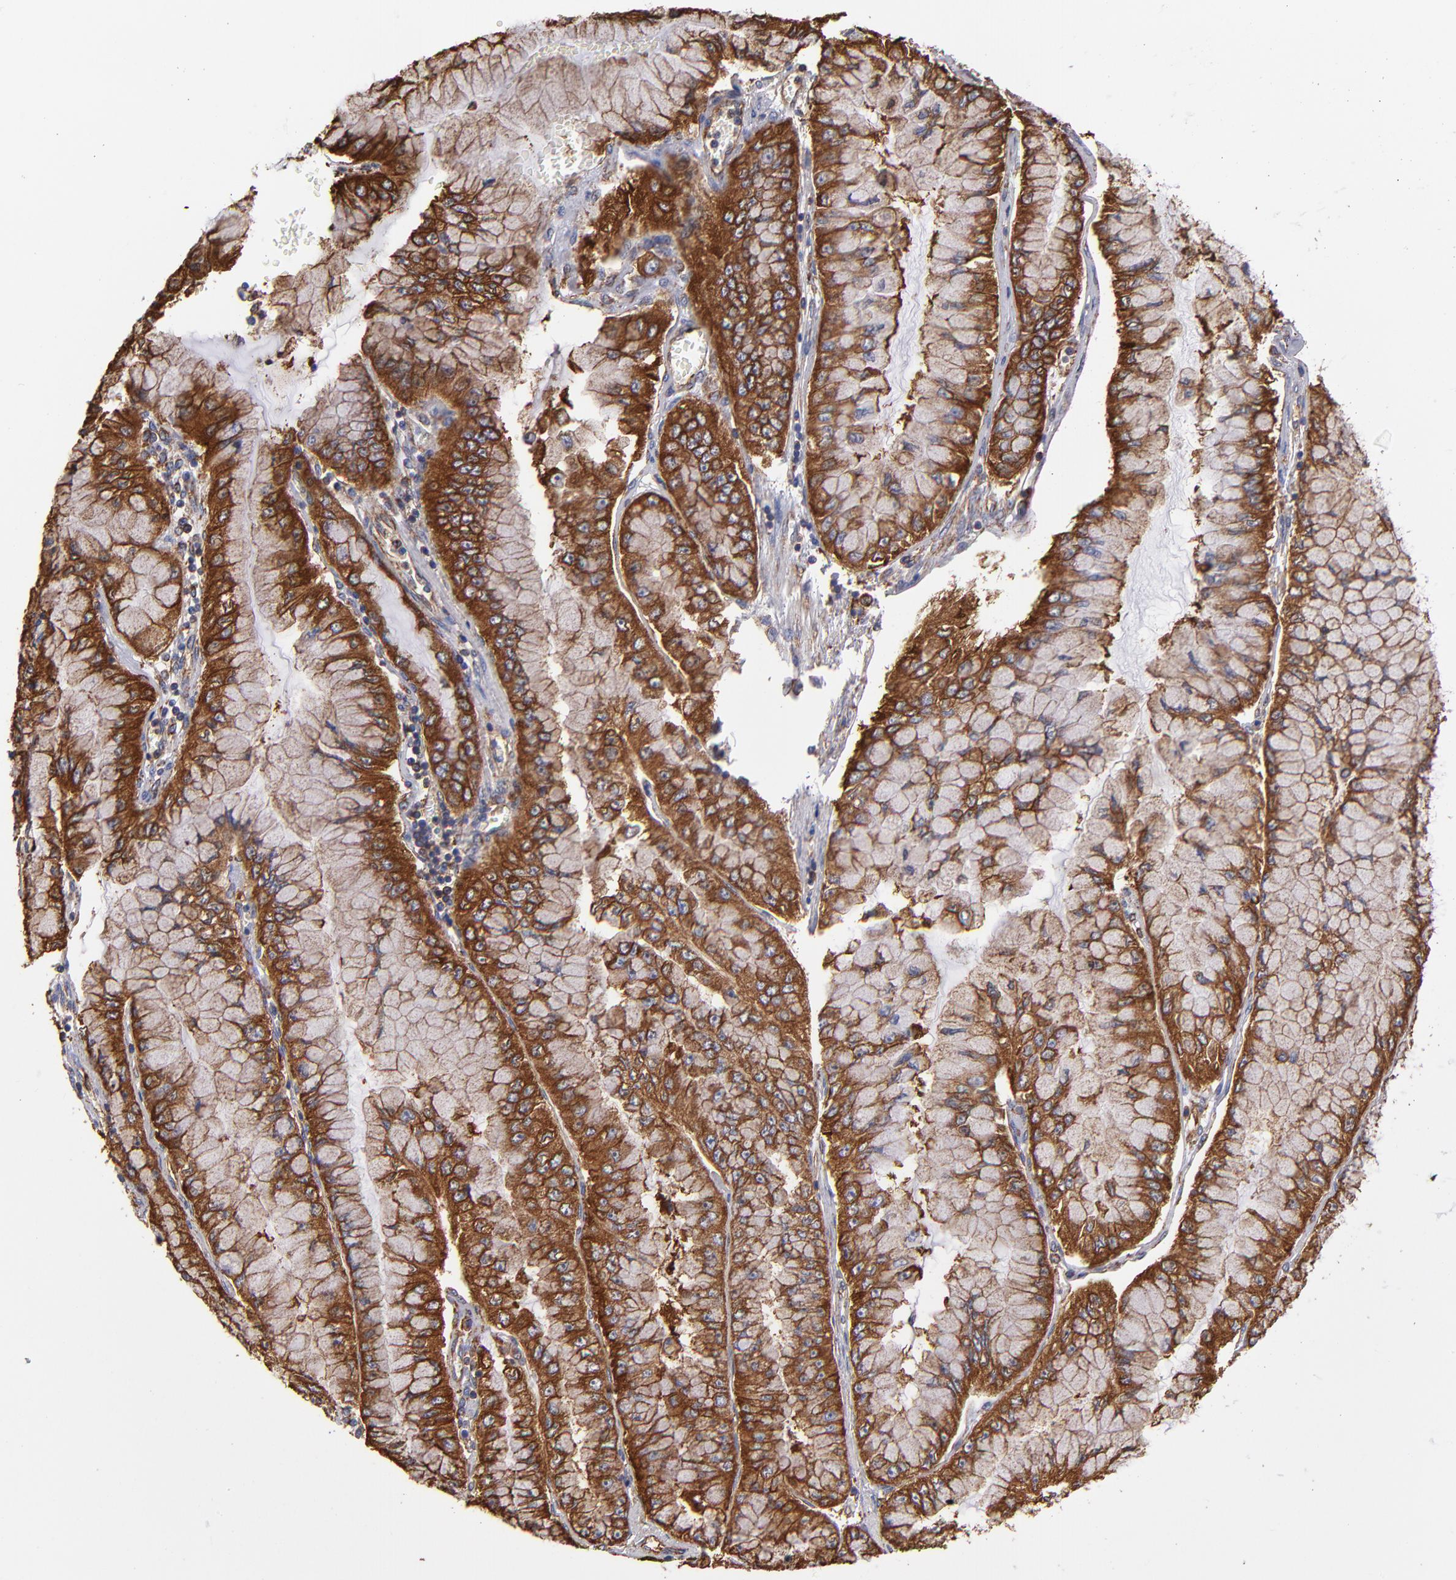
{"staining": {"intensity": "strong", "quantity": ">75%", "location": "cytoplasmic/membranous"}, "tissue": "liver cancer", "cell_type": "Tumor cells", "image_type": "cancer", "snomed": [{"axis": "morphology", "description": "Cholangiocarcinoma"}, {"axis": "topography", "description": "Liver"}], "caption": "Immunohistochemistry micrograph of neoplastic tissue: liver cholangiocarcinoma stained using immunohistochemistry exhibits high levels of strong protein expression localized specifically in the cytoplasmic/membranous of tumor cells, appearing as a cytoplasmic/membranous brown color.", "gene": "MVP", "patient": {"sex": "female", "age": 79}}